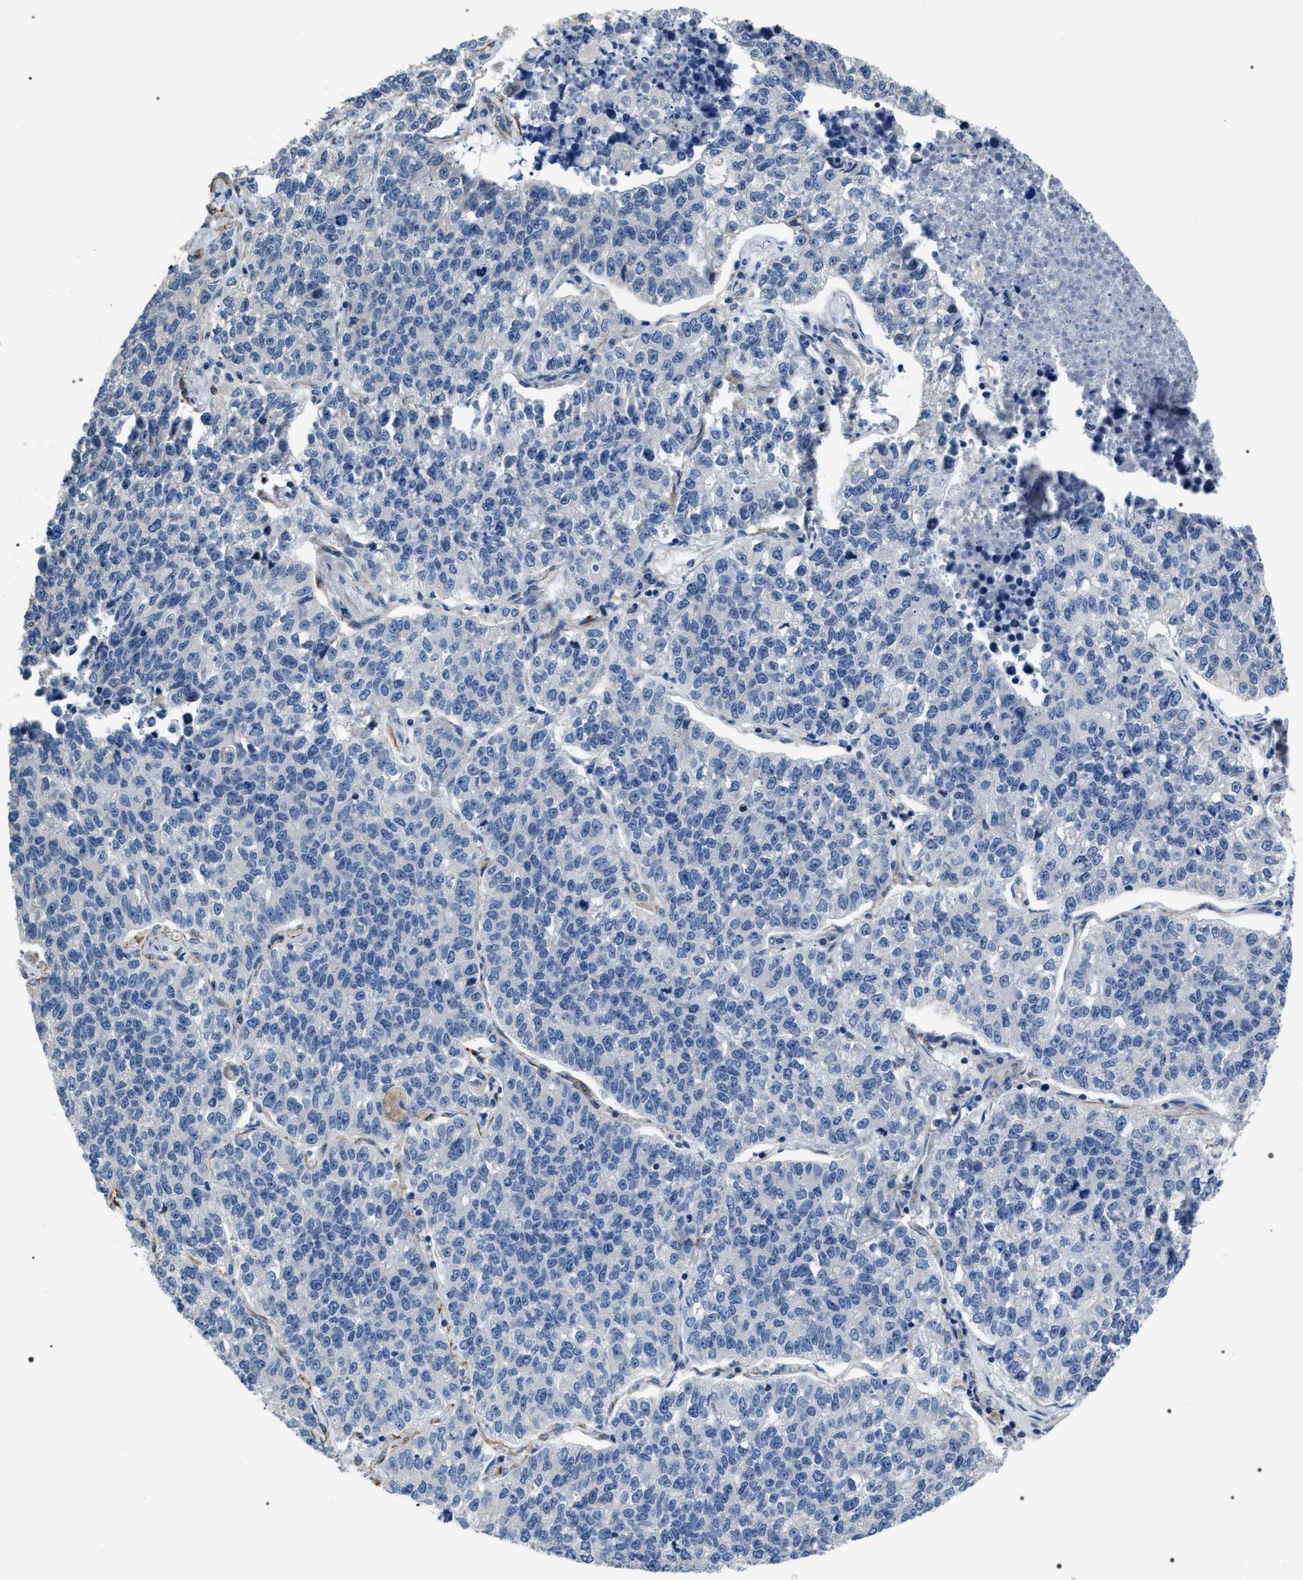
{"staining": {"intensity": "negative", "quantity": "none", "location": "none"}, "tissue": "lung cancer", "cell_type": "Tumor cells", "image_type": "cancer", "snomed": [{"axis": "morphology", "description": "Adenocarcinoma, NOS"}, {"axis": "topography", "description": "Lung"}], "caption": "A micrograph of lung cancer stained for a protein displays no brown staining in tumor cells.", "gene": "PKD1L1", "patient": {"sex": "male", "age": 49}}